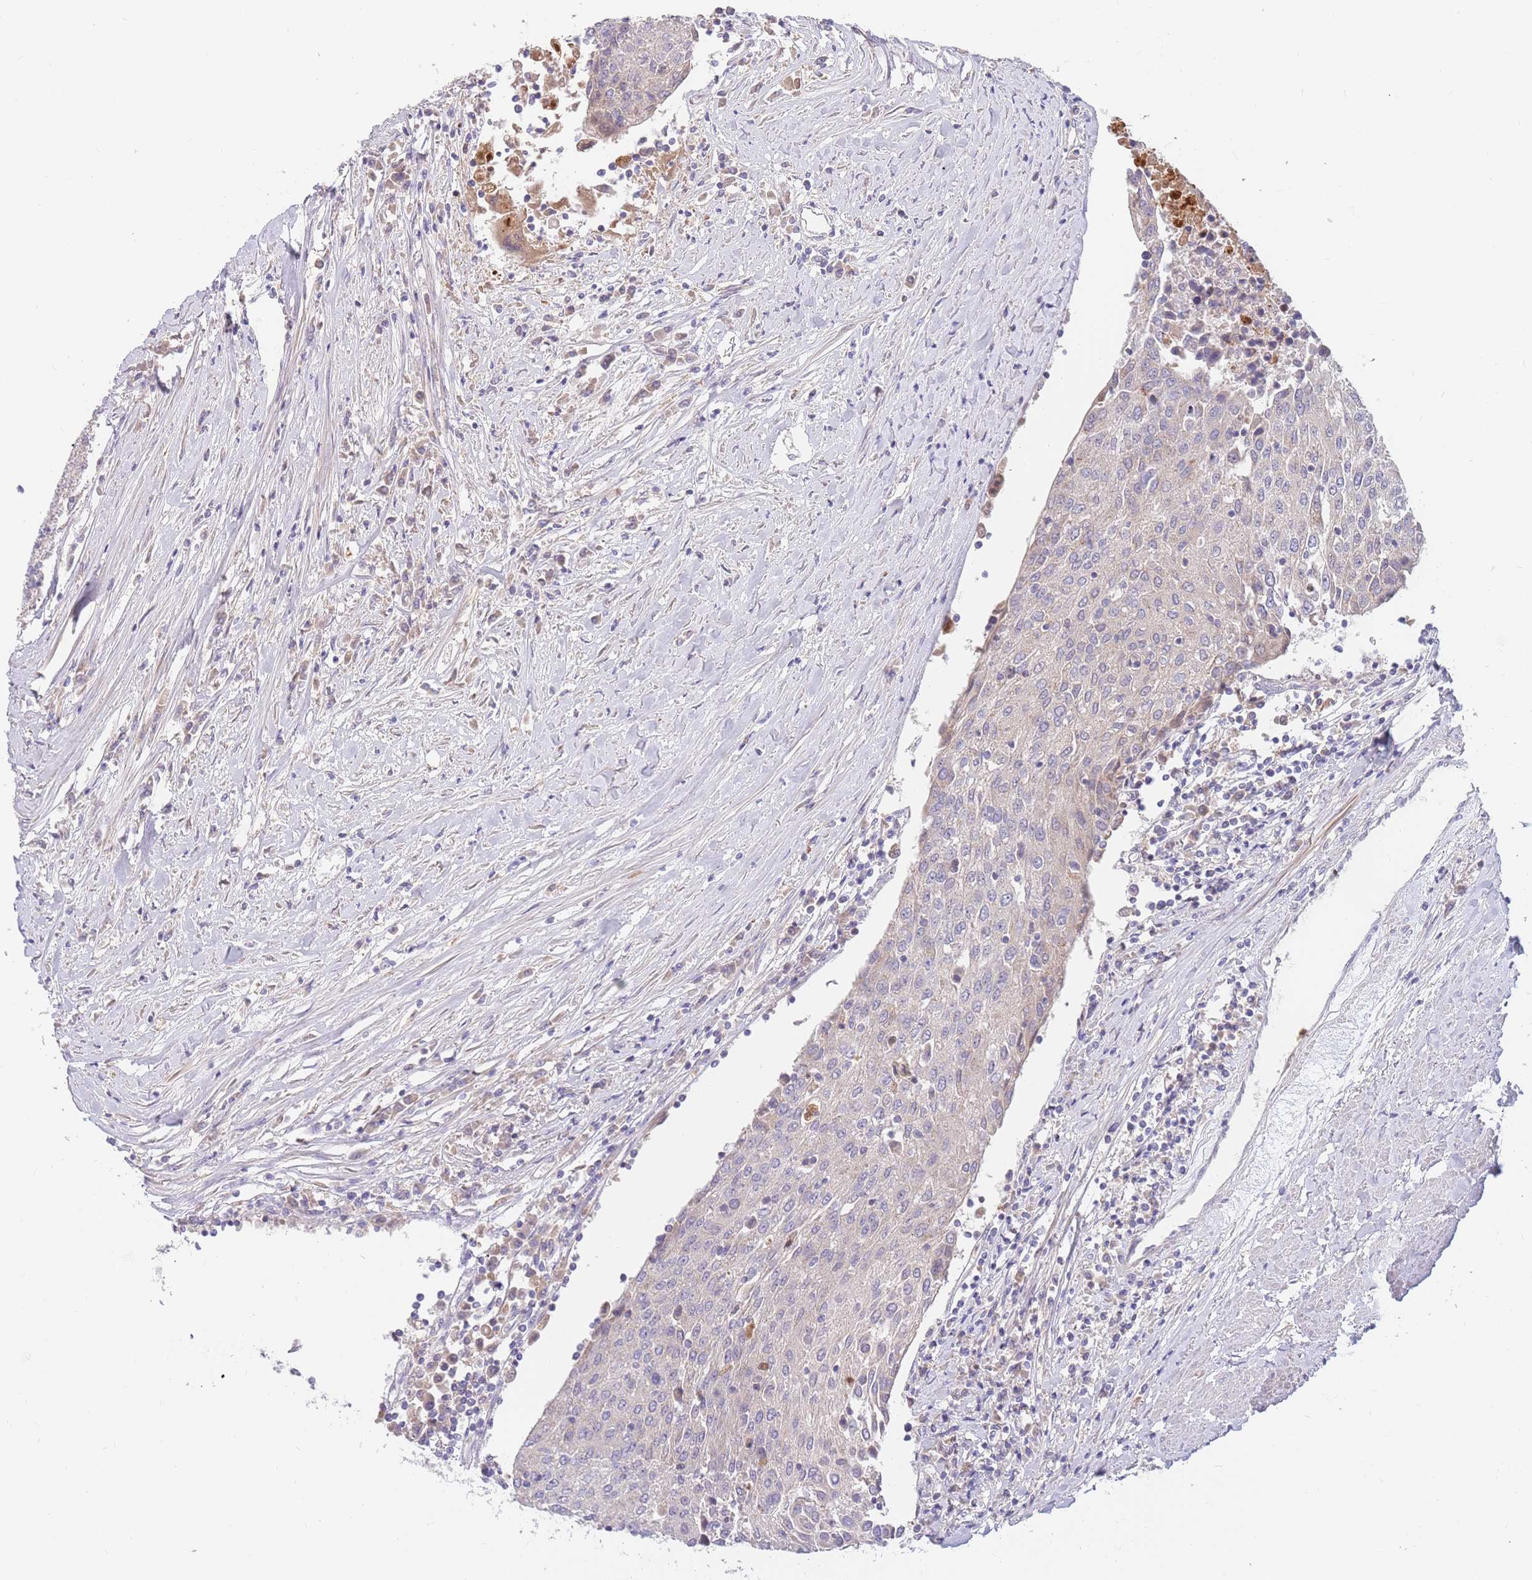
{"staining": {"intensity": "negative", "quantity": "none", "location": "none"}, "tissue": "urothelial cancer", "cell_type": "Tumor cells", "image_type": "cancer", "snomed": [{"axis": "morphology", "description": "Urothelial carcinoma, High grade"}, {"axis": "topography", "description": "Urinary bladder"}], "caption": "IHC photomicrograph of neoplastic tissue: high-grade urothelial carcinoma stained with DAB (3,3'-diaminobenzidine) reveals no significant protein positivity in tumor cells.", "gene": "BORCS5", "patient": {"sex": "female", "age": 85}}